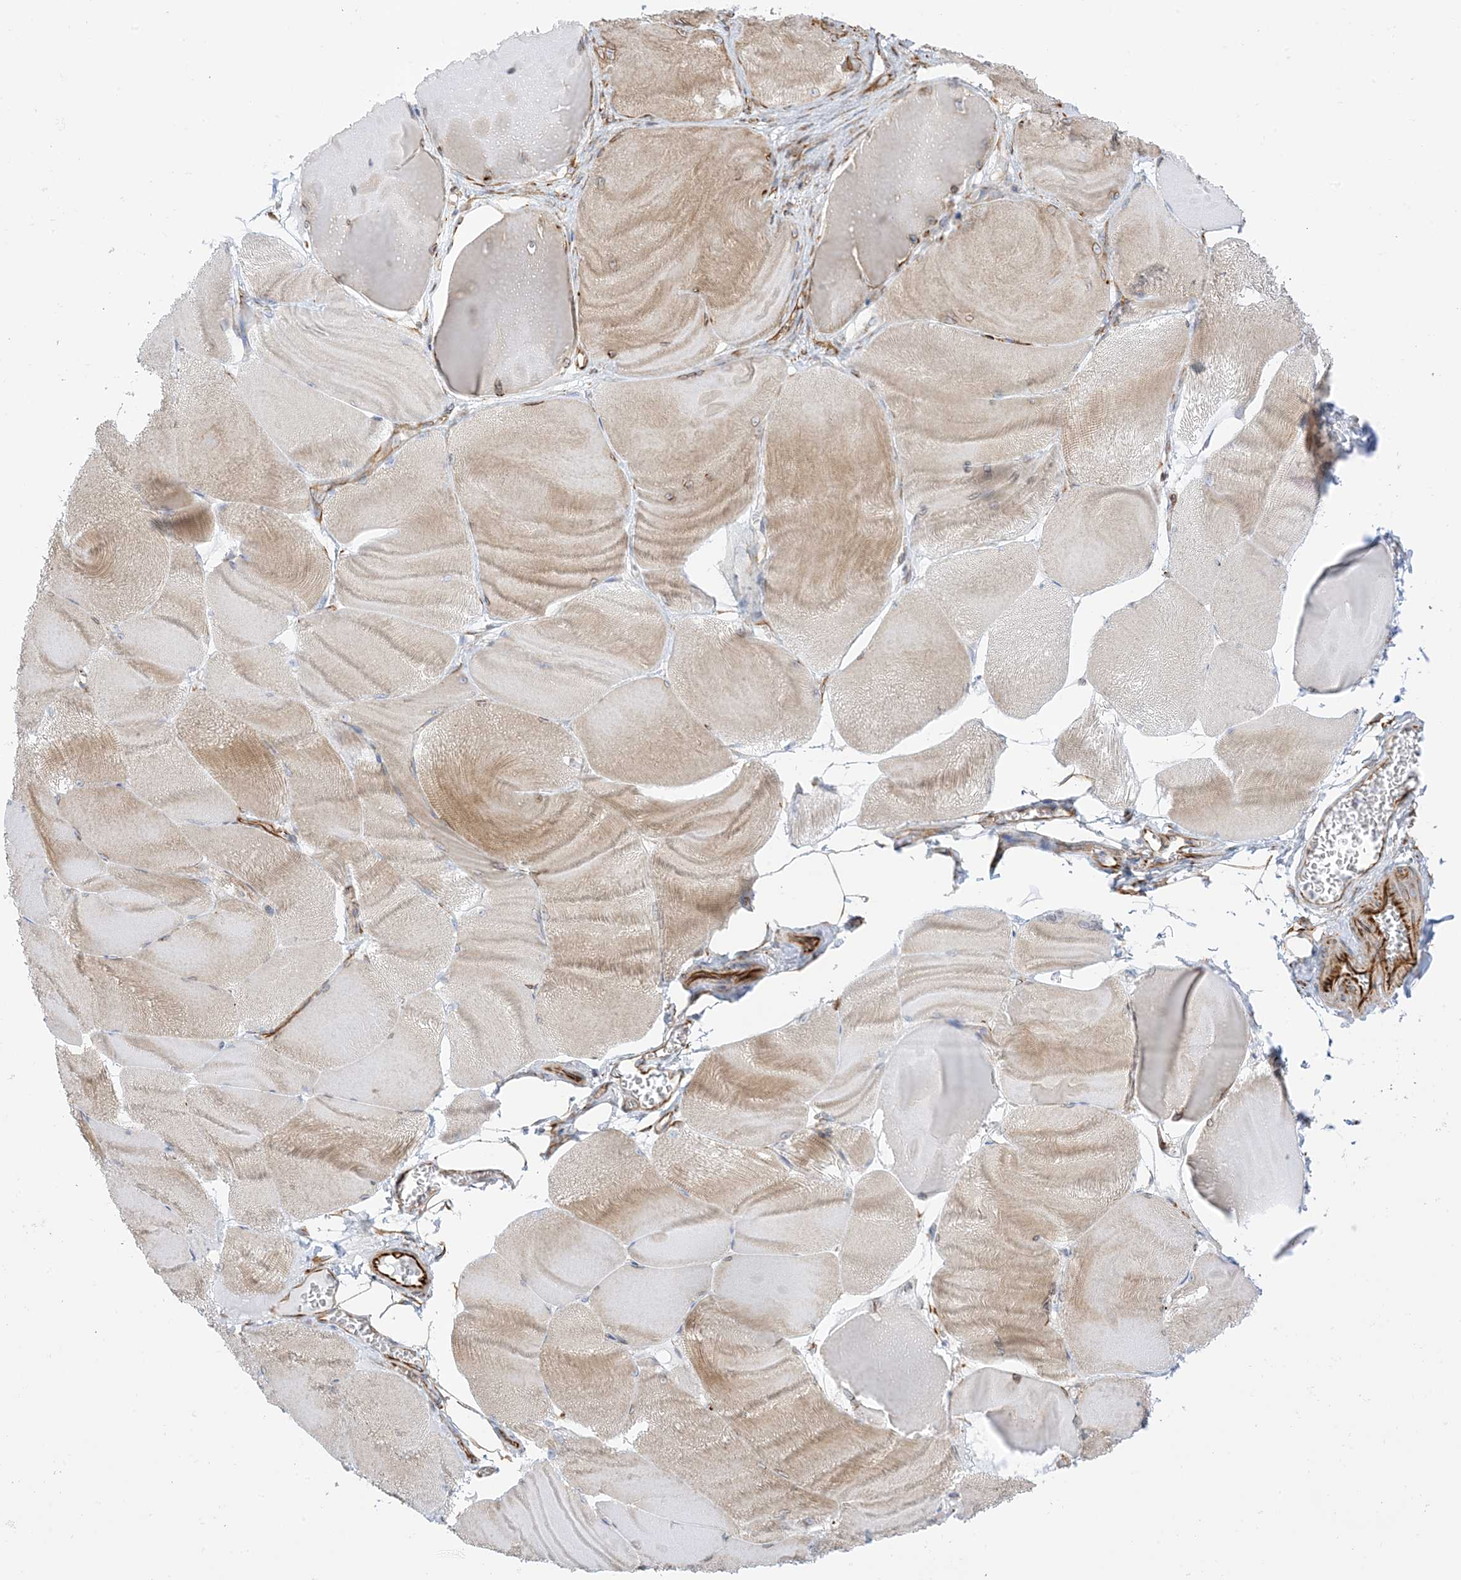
{"staining": {"intensity": "weak", "quantity": "25%-75%", "location": "cytoplasmic/membranous"}, "tissue": "skeletal muscle", "cell_type": "Myocytes", "image_type": "normal", "snomed": [{"axis": "morphology", "description": "Normal tissue, NOS"}, {"axis": "morphology", "description": "Basal cell carcinoma"}, {"axis": "topography", "description": "Skeletal muscle"}], "caption": "Immunohistochemical staining of unremarkable skeletal muscle reveals 25%-75% levels of weak cytoplasmic/membranous protein positivity in approximately 25%-75% of myocytes. (DAB IHC with brightfield microscopy, high magnification).", "gene": "PID1", "patient": {"sex": "female", "age": 64}}